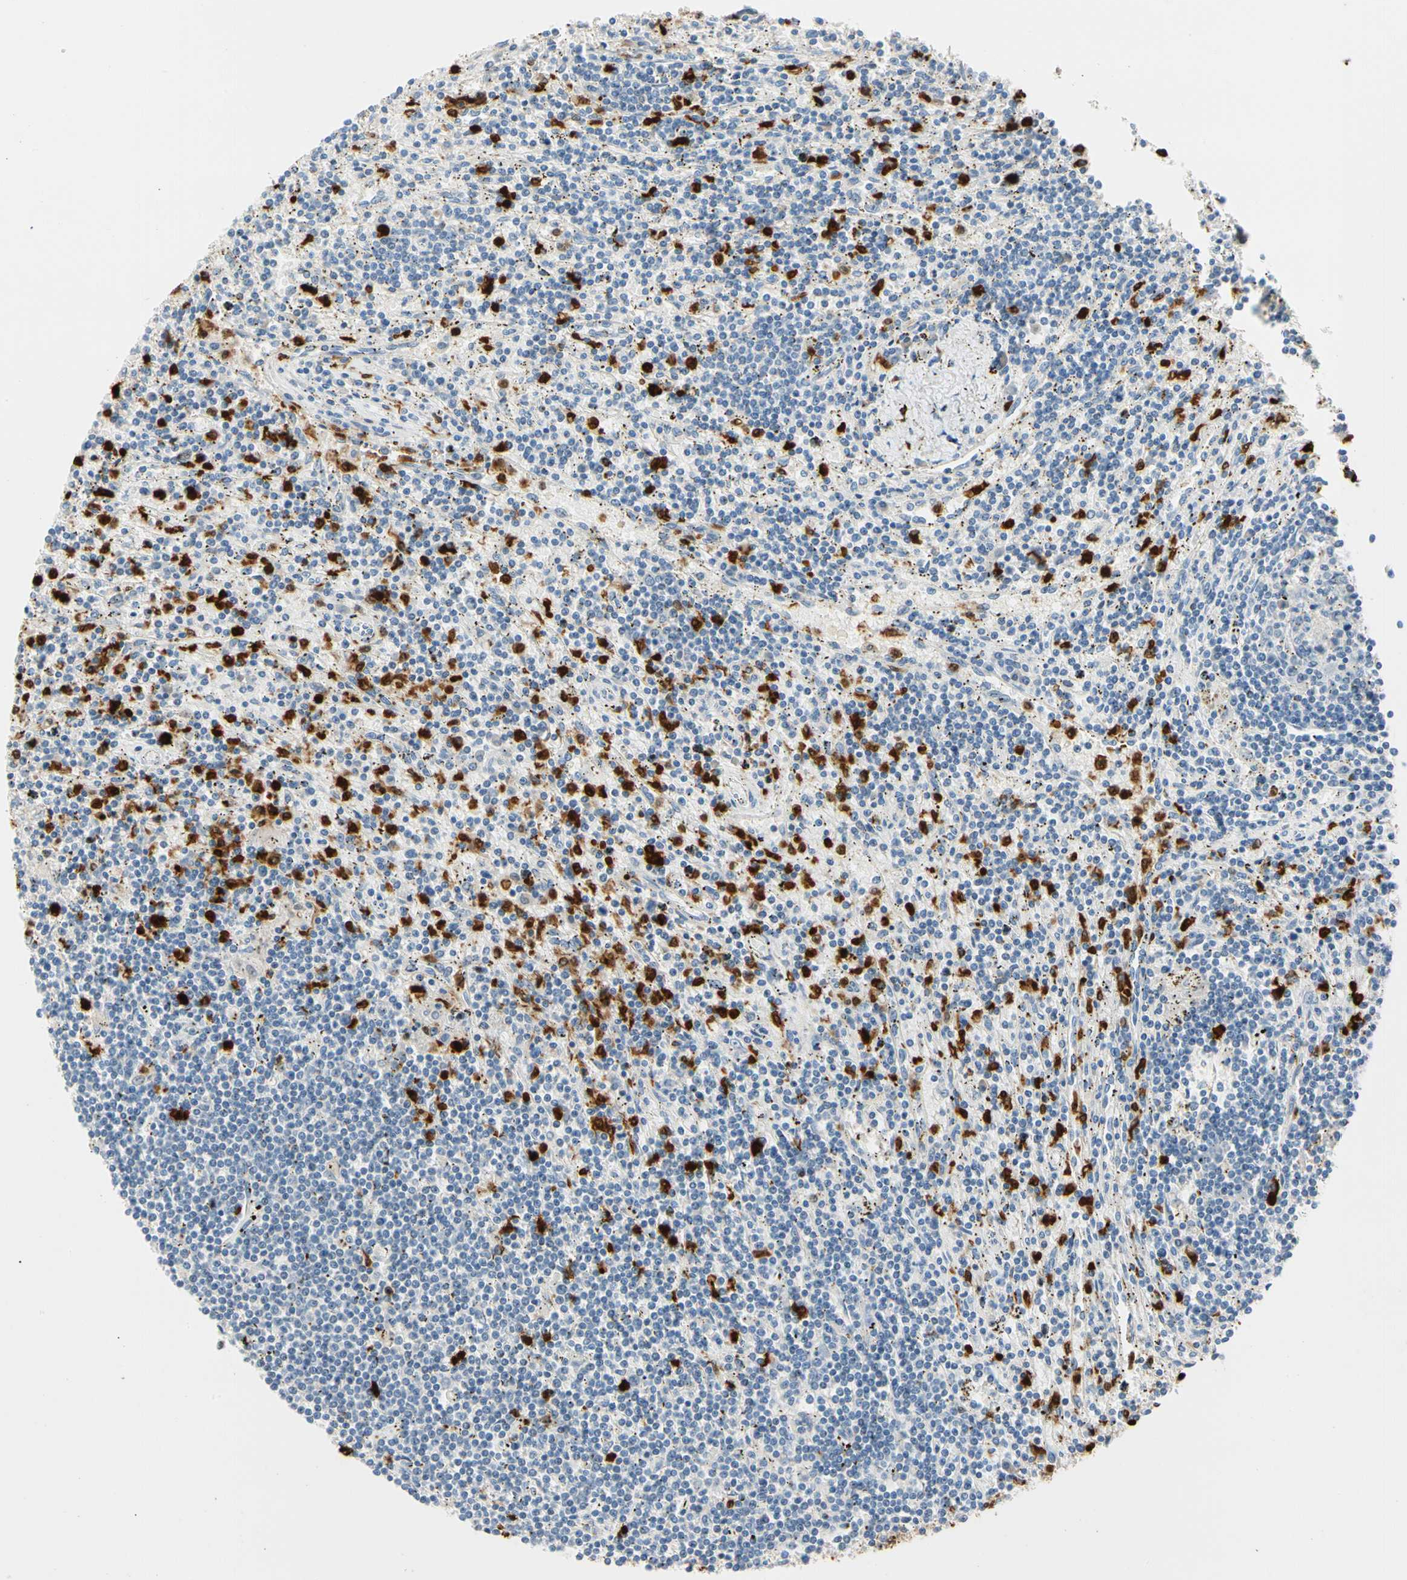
{"staining": {"intensity": "negative", "quantity": "none", "location": "none"}, "tissue": "lymphoma", "cell_type": "Tumor cells", "image_type": "cancer", "snomed": [{"axis": "morphology", "description": "Malignant lymphoma, non-Hodgkin's type, Low grade"}, {"axis": "topography", "description": "Spleen"}], "caption": "This is an immunohistochemistry image of human malignant lymphoma, non-Hodgkin's type (low-grade). There is no staining in tumor cells.", "gene": "TRAF5", "patient": {"sex": "male", "age": 76}}